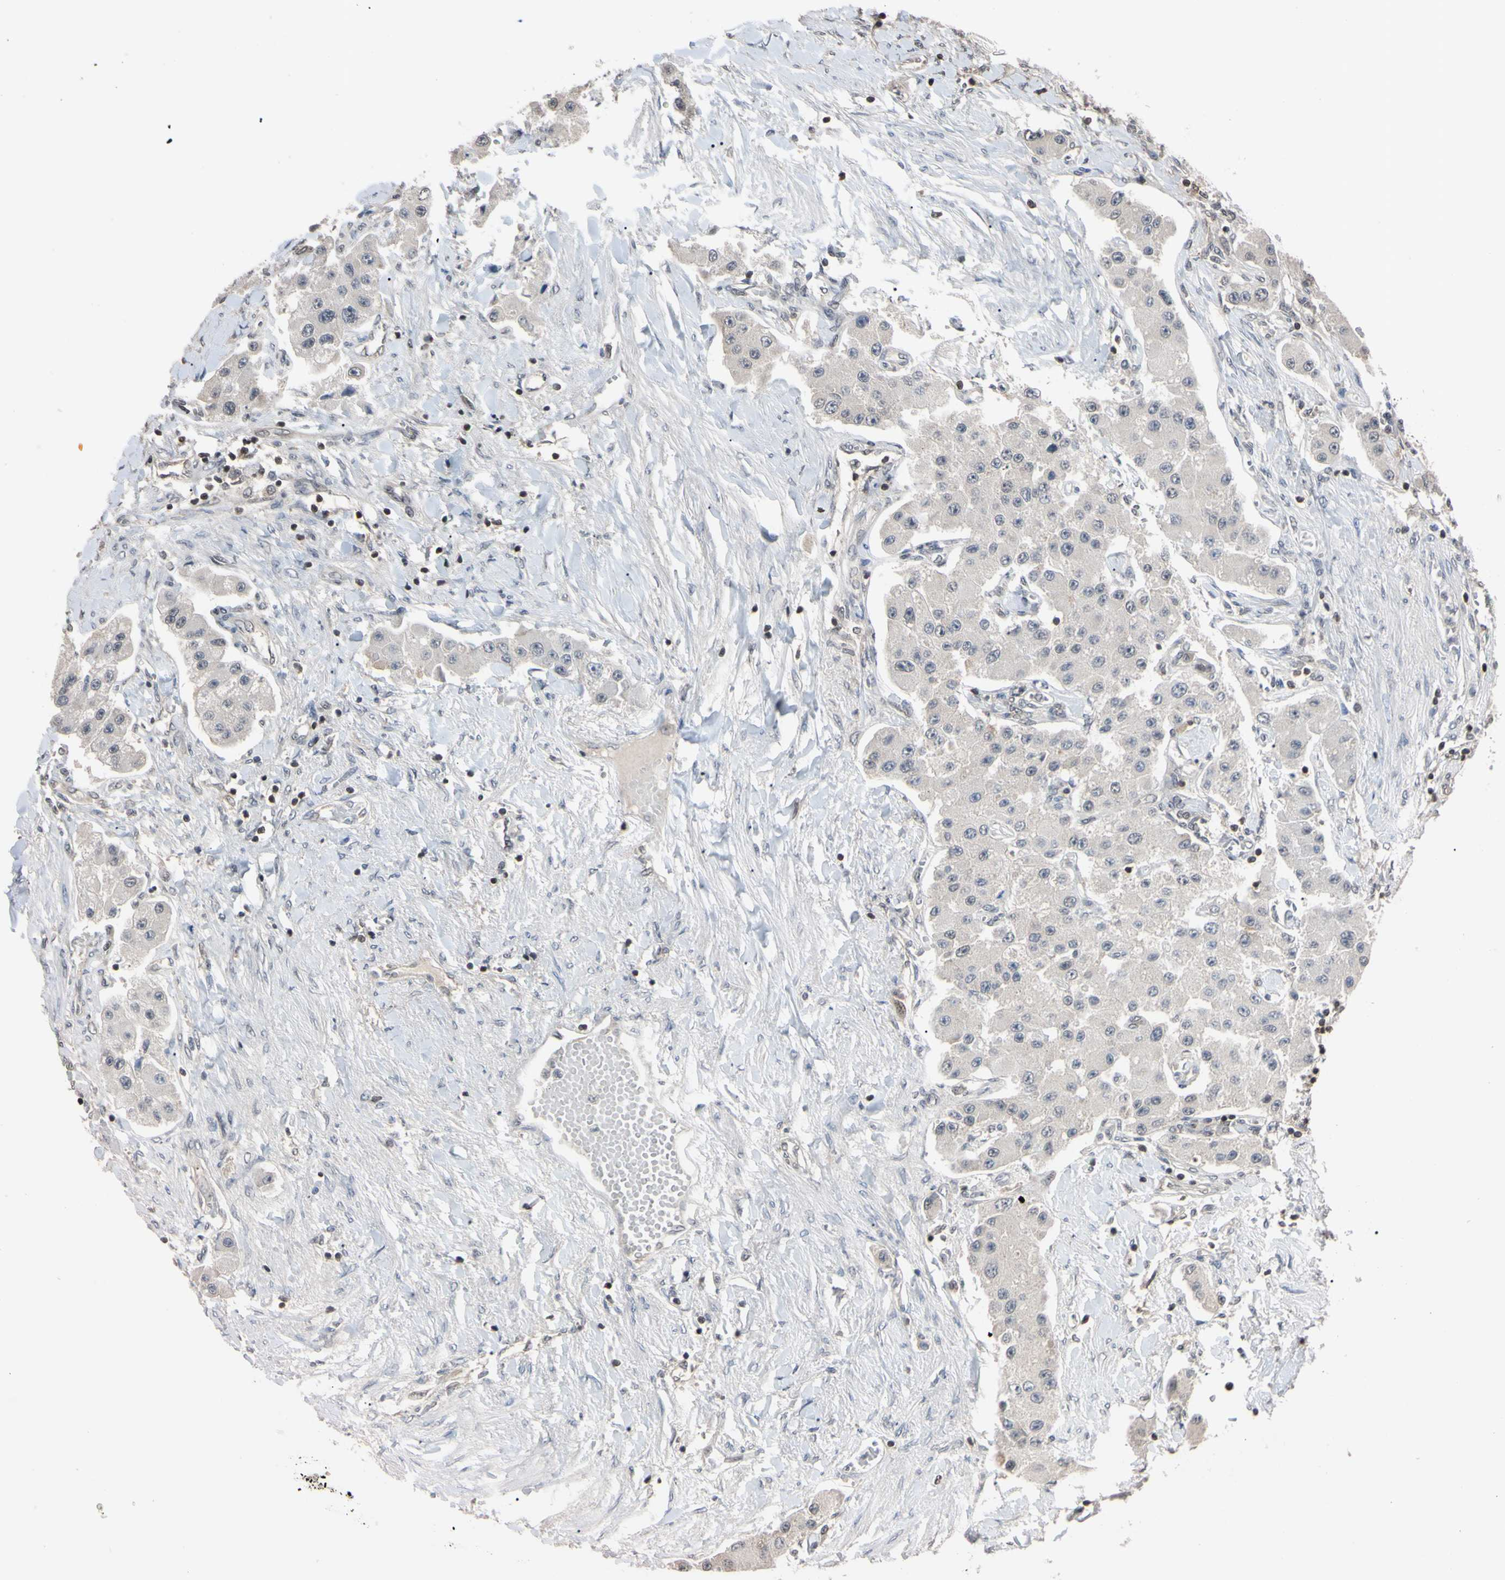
{"staining": {"intensity": "negative", "quantity": "none", "location": "none"}, "tissue": "carcinoid", "cell_type": "Tumor cells", "image_type": "cancer", "snomed": [{"axis": "morphology", "description": "Carcinoid, malignant, NOS"}, {"axis": "topography", "description": "Pancreas"}], "caption": "A high-resolution image shows immunohistochemistry staining of carcinoid, which shows no significant expression in tumor cells.", "gene": "UBE2I", "patient": {"sex": "male", "age": 41}}